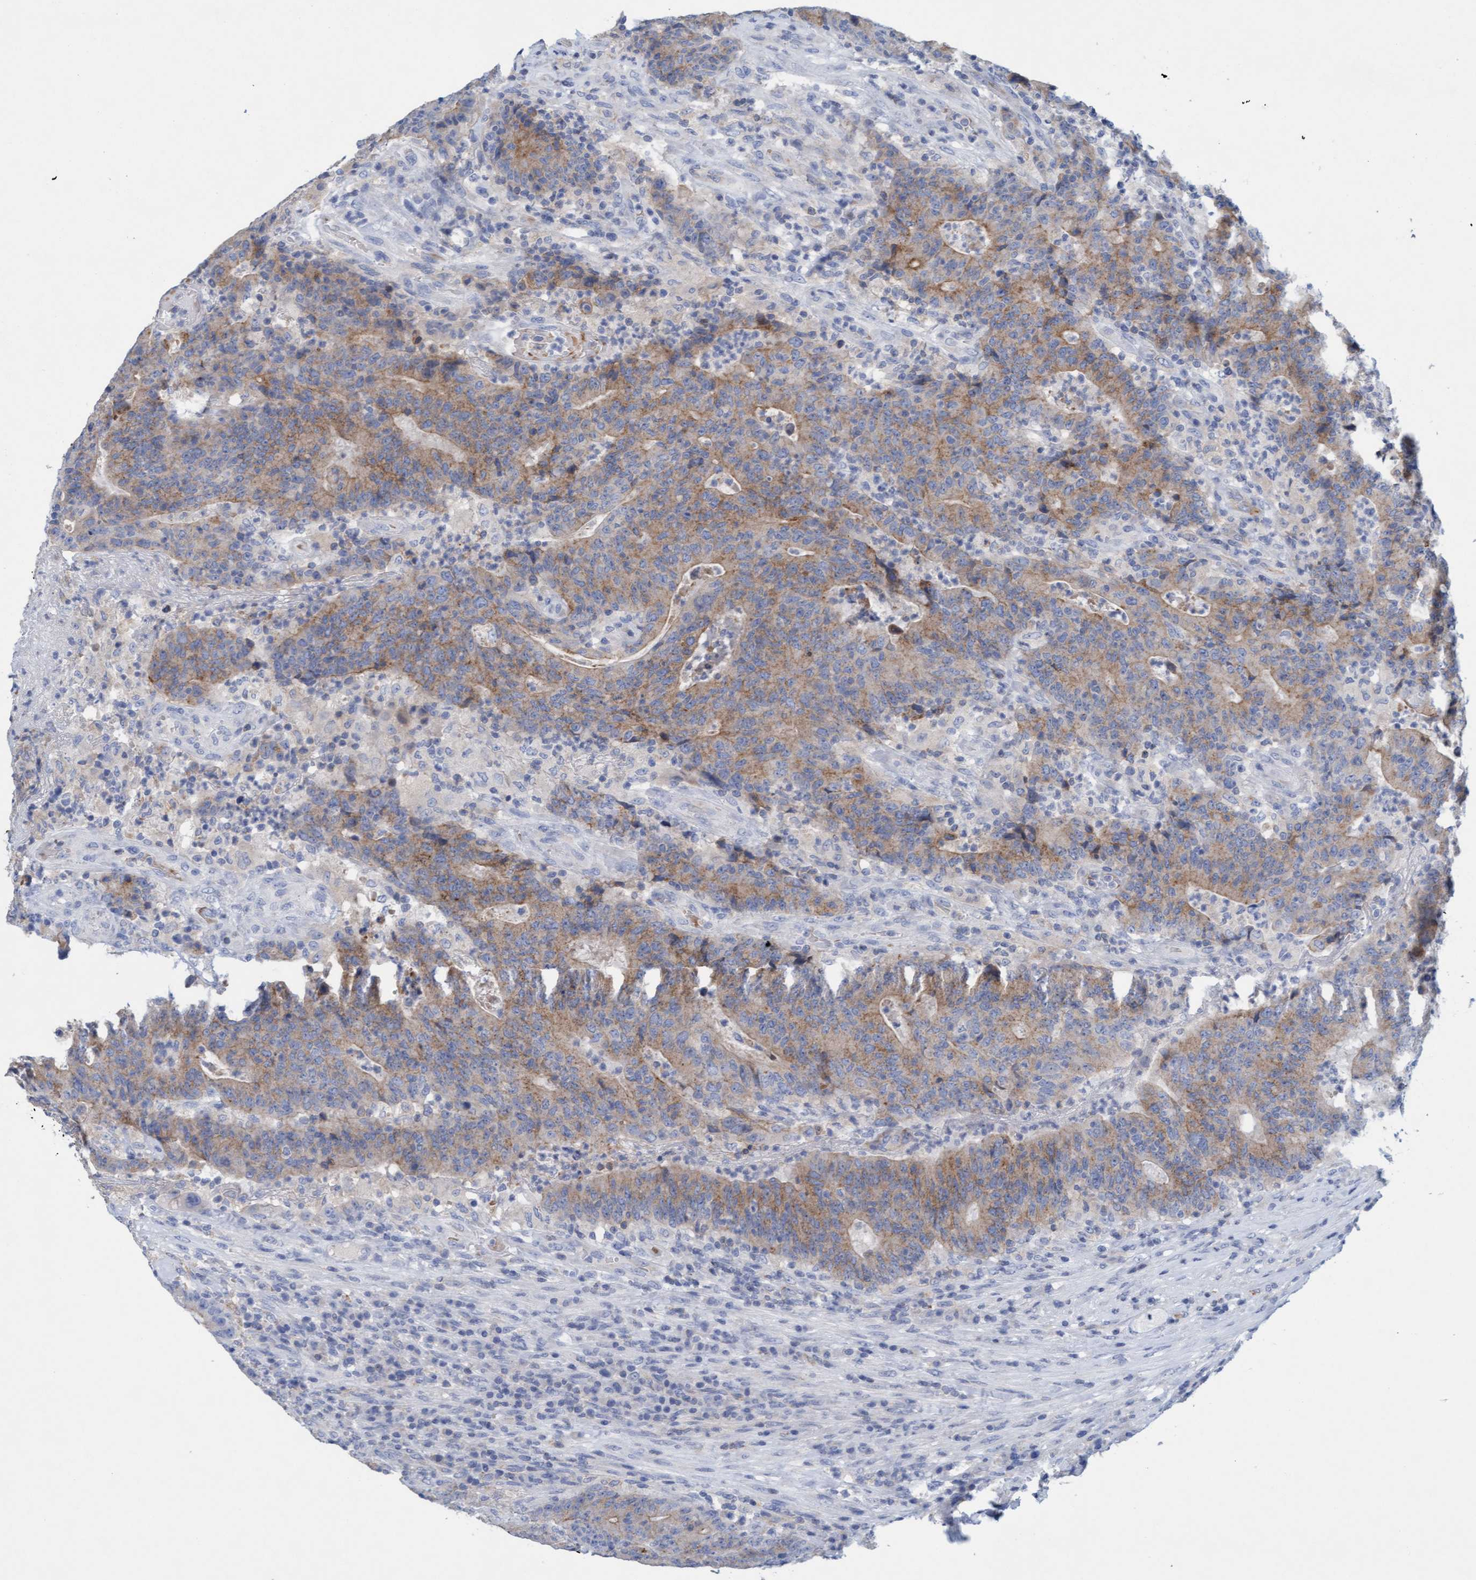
{"staining": {"intensity": "moderate", "quantity": "25%-75%", "location": "cytoplasmic/membranous"}, "tissue": "colorectal cancer", "cell_type": "Tumor cells", "image_type": "cancer", "snomed": [{"axis": "morphology", "description": "Normal tissue, NOS"}, {"axis": "morphology", "description": "Adenocarcinoma, NOS"}, {"axis": "topography", "description": "Colon"}], "caption": "The photomicrograph reveals staining of colorectal cancer, revealing moderate cytoplasmic/membranous protein positivity (brown color) within tumor cells.", "gene": "SIGIRR", "patient": {"sex": "female", "age": 75}}